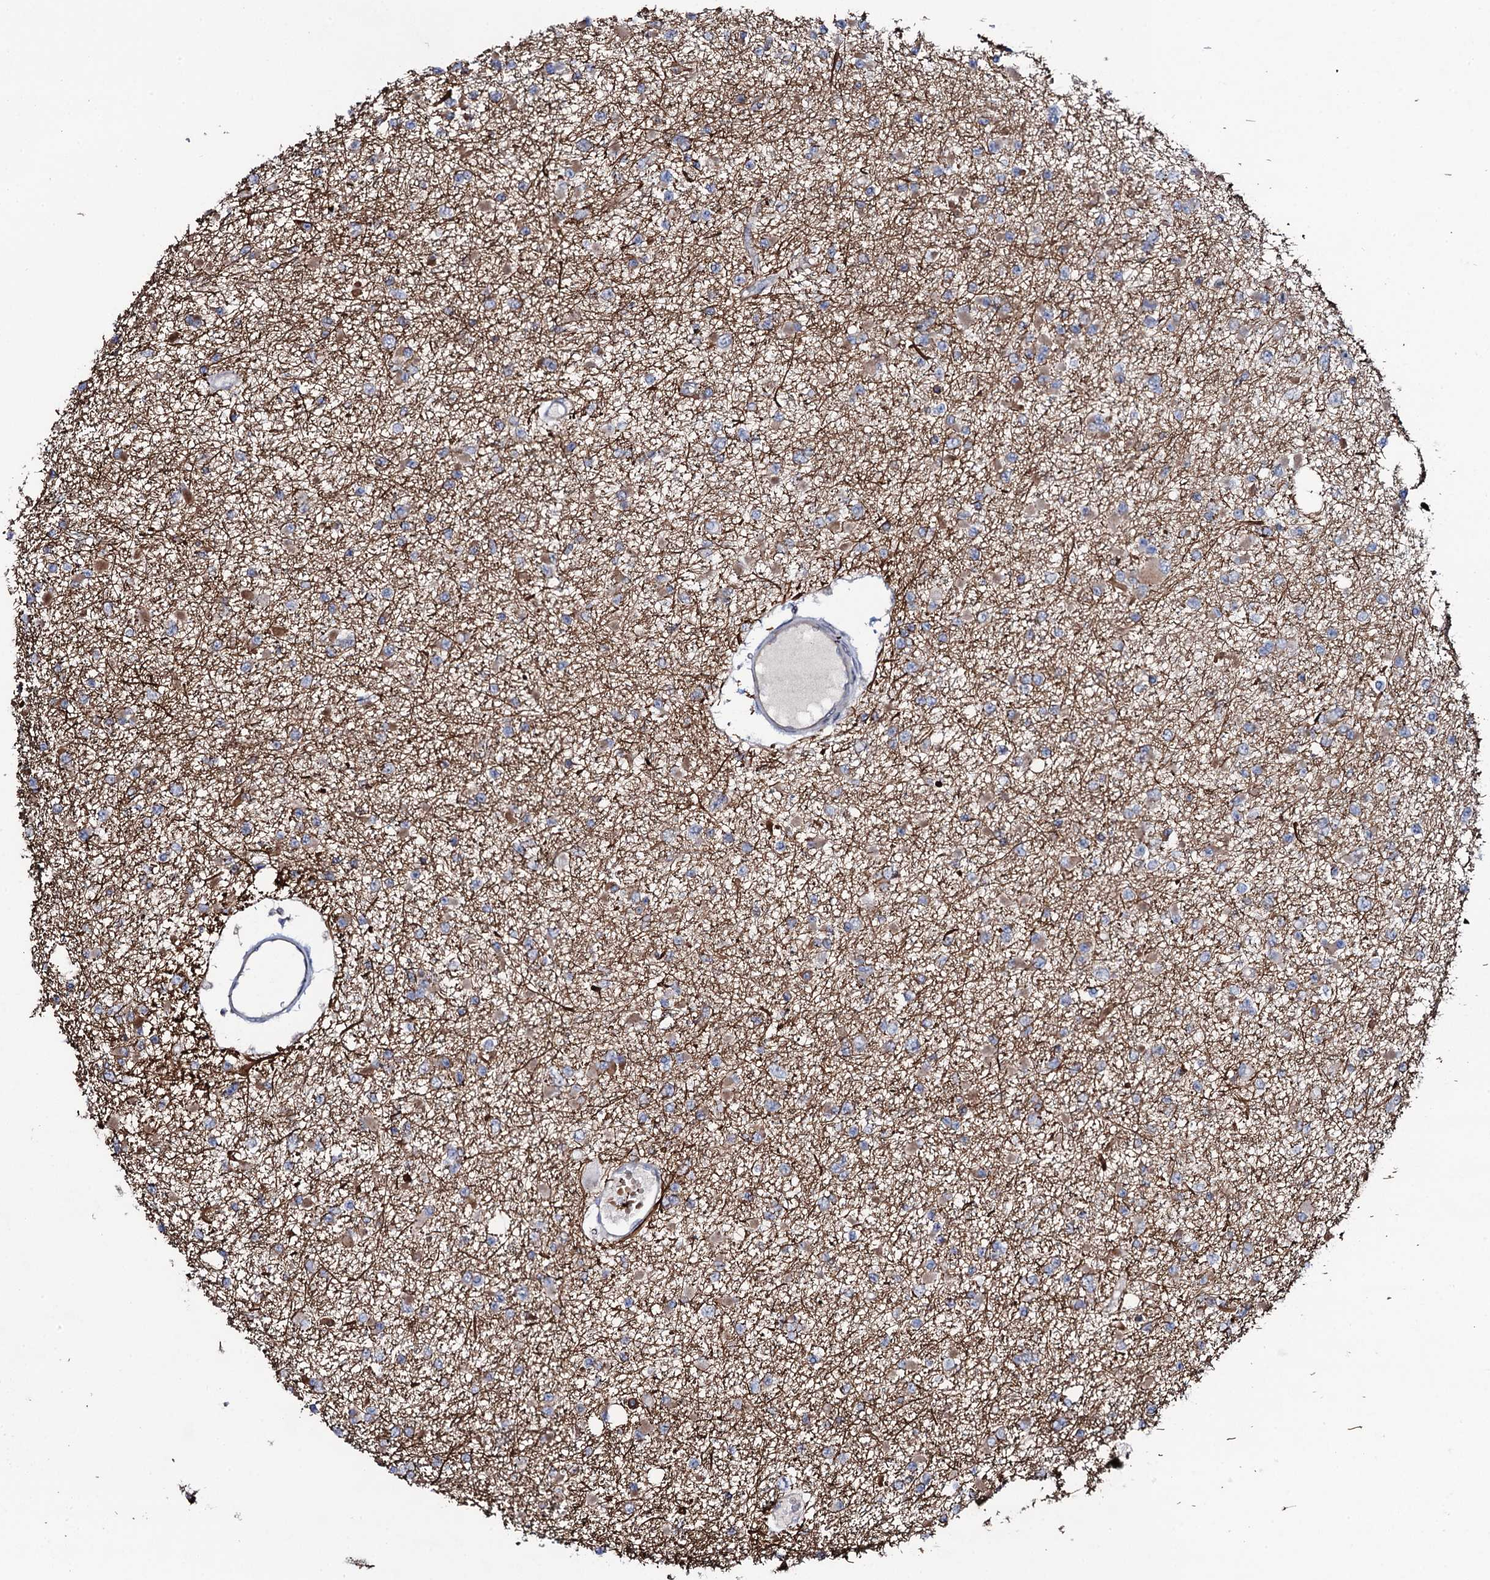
{"staining": {"intensity": "weak", "quantity": "<25%", "location": "cytoplasmic/membranous"}, "tissue": "glioma", "cell_type": "Tumor cells", "image_type": "cancer", "snomed": [{"axis": "morphology", "description": "Glioma, malignant, Low grade"}, {"axis": "topography", "description": "Brain"}], "caption": "Glioma stained for a protein using IHC shows no expression tumor cells.", "gene": "COG6", "patient": {"sex": "female", "age": 22}}